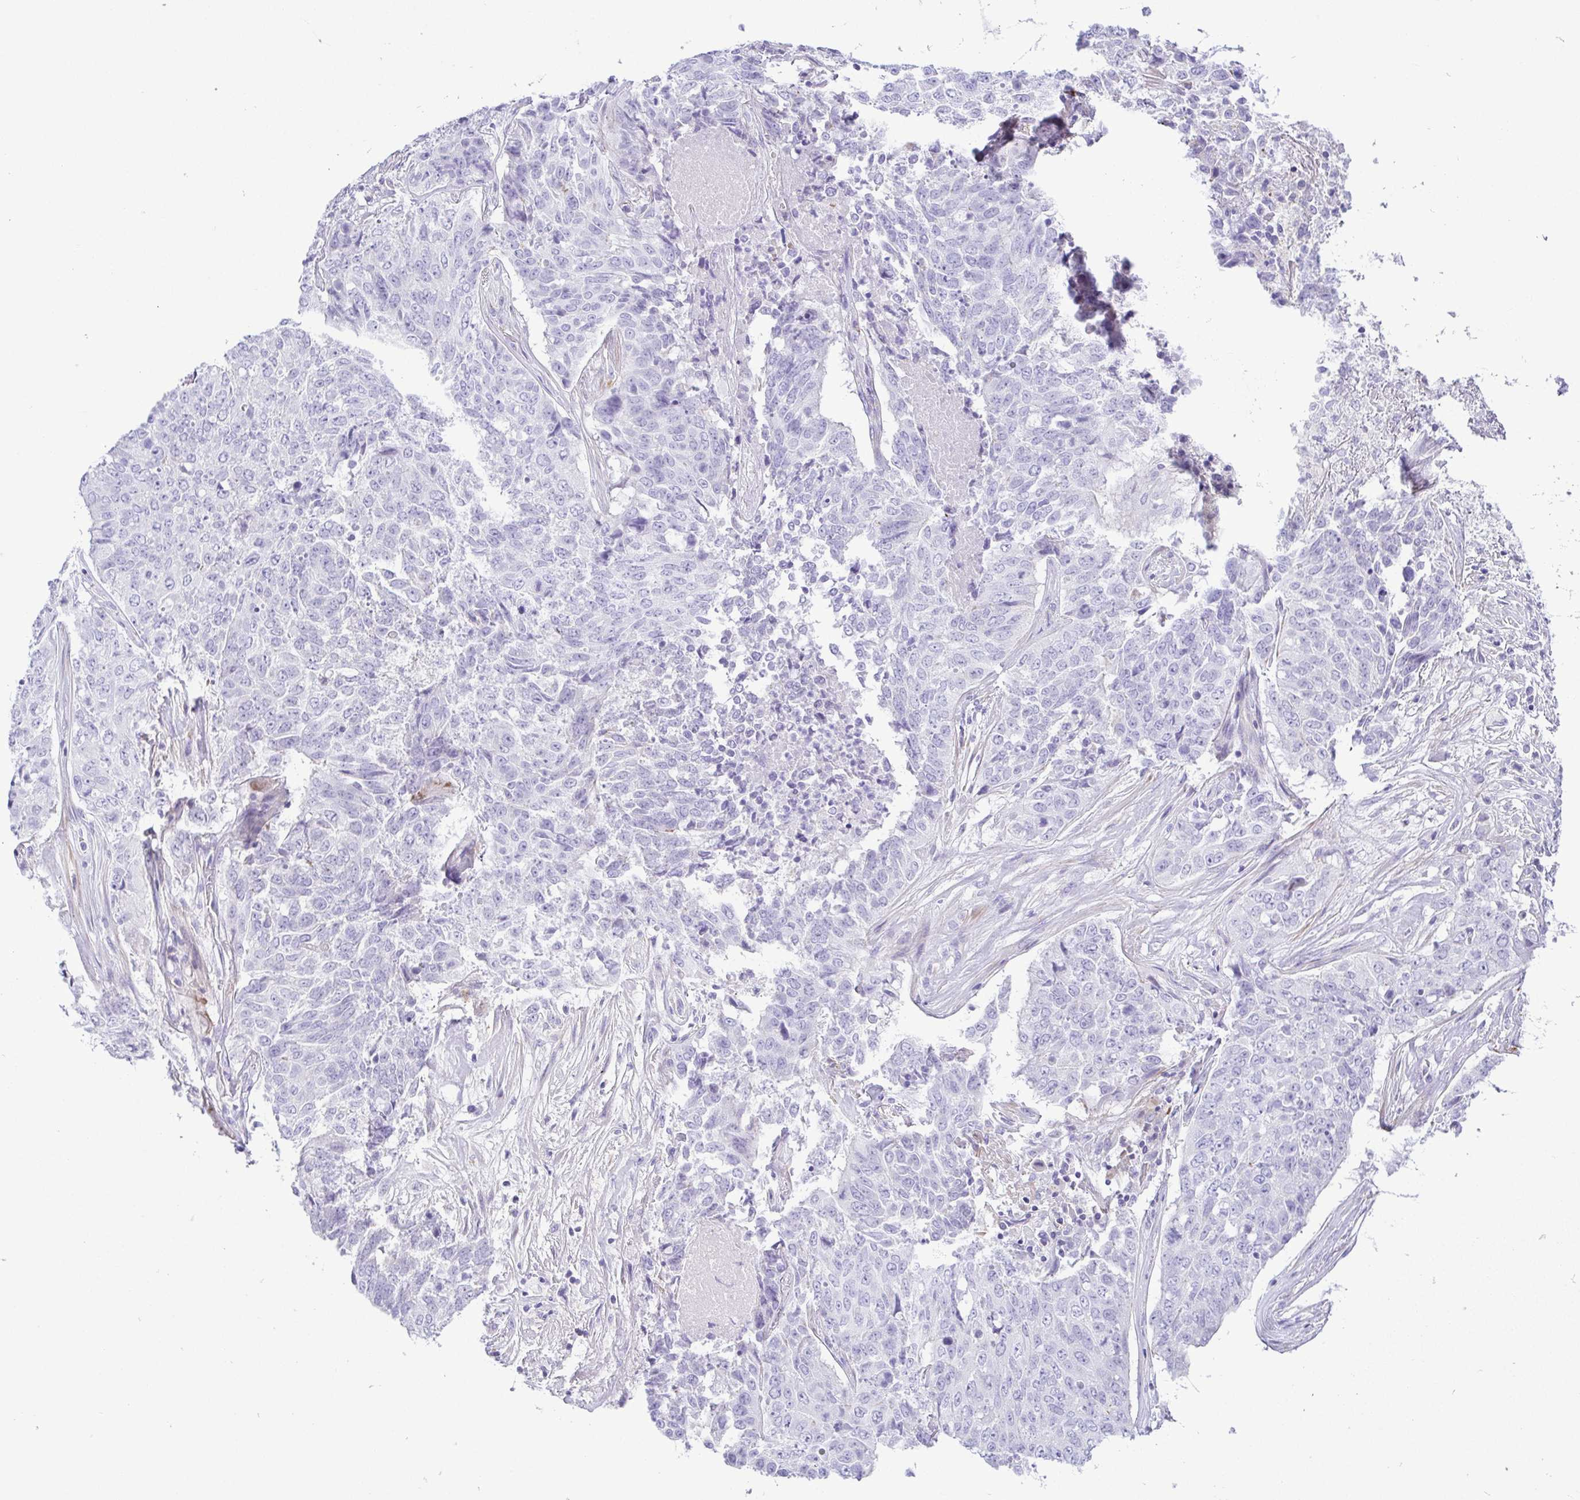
{"staining": {"intensity": "negative", "quantity": "none", "location": "none"}, "tissue": "lung cancer", "cell_type": "Tumor cells", "image_type": "cancer", "snomed": [{"axis": "morphology", "description": "Normal tissue, NOS"}, {"axis": "morphology", "description": "Squamous cell carcinoma, NOS"}, {"axis": "topography", "description": "Bronchus"}, {"axis": "topography", "description": "Lung"}], "caption": "This is an IHC micrograph of human squamous cell carcinoma (lung). There is no expression in tumor cells.", "gene": "GPR182", "patient": {"sex": "male", "age": 64}}